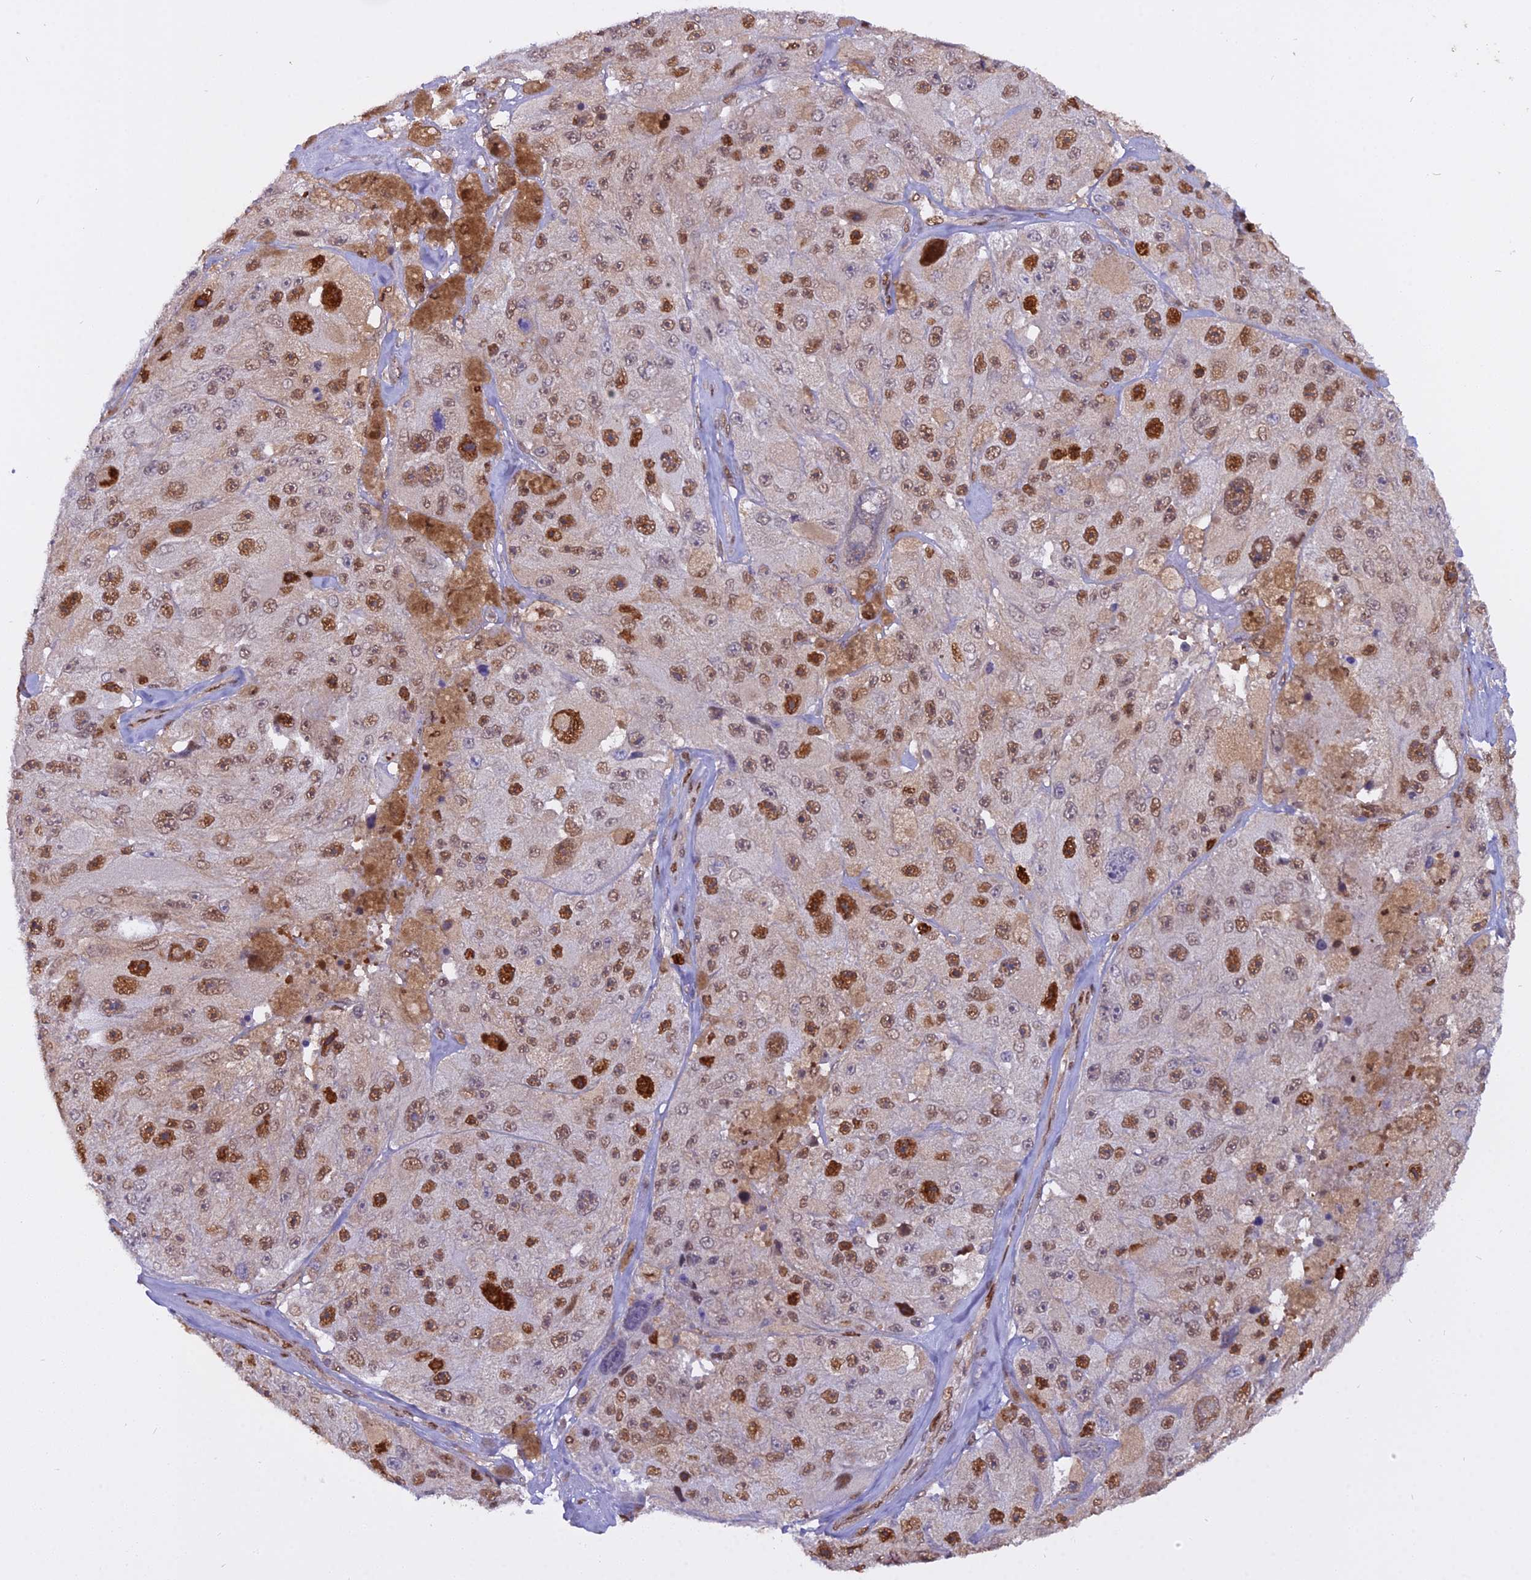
{"staining": {"intensity": "moderate", "quantity": ">75%", "location": "nuclear"}, "tissue": "melanoma", "cell_type": "Tumor cells", "image_type": "cancer", "snomed": [{"axis": "morphology", "description": "Malignant melanoma, Metastatic site"}, {"axis": "topography", "description": "Lymph node"}], "caption": "Malignant melanoma (metastatic site) was stained to show a protein in brown. There is medium levels of moderate nuclear expression in approximately >75% of tumor cells.", "gene": "NPEPL1", "patient": {"sex": "male", "age": 62}}